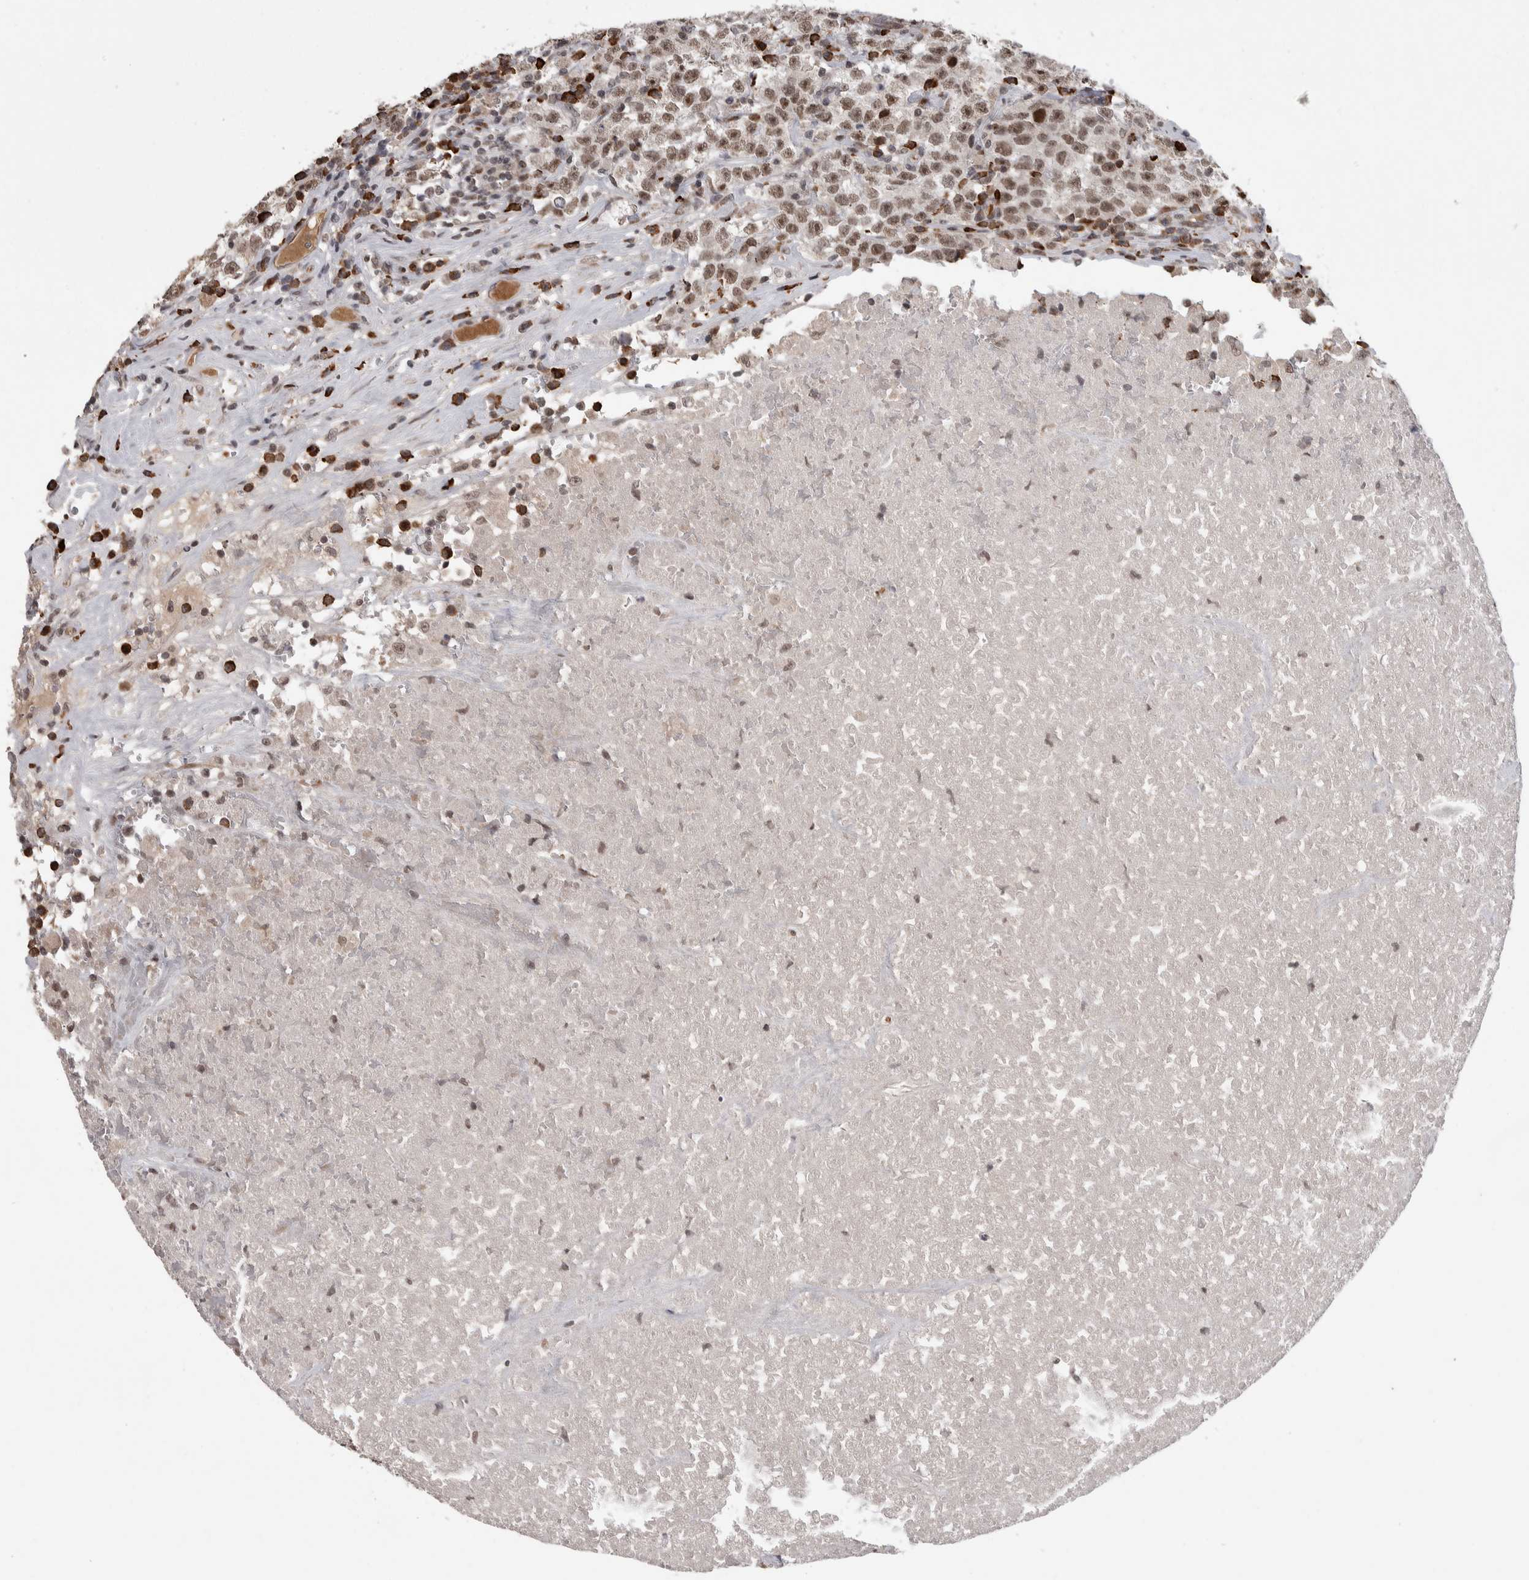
{"staining": {"intensity": "moderate", "quantity": ">75%", "location": "nuclear"}, "tissue": "testis cancer", "cell_type": "Tumor cells", "image_type": "cancer", "snomed": [{"axis": "morphology", "description": "Seminoma, NOS"}, {"axis": "topography", "description": "Testis"}], "caption": "IHC (DAB) staining of human testis cancer (seminoma) demonstrates moderate nuclear protein positivity in about >75% of tumor cells.", "gene": "ZNF592", "patient": {"sex": "male", "age": 22}}